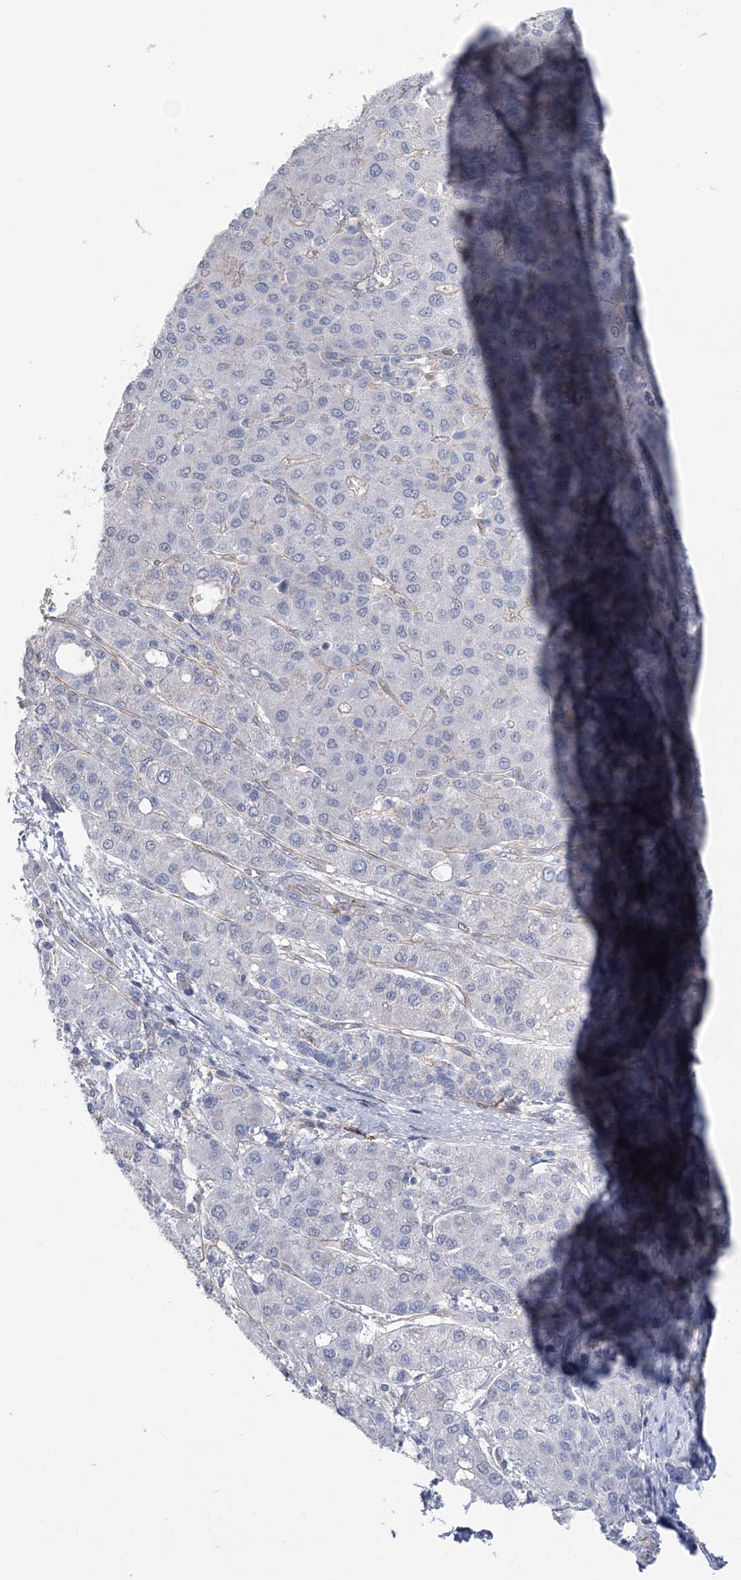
{"staining": {"intensity": "negative", "quantity": "none", "location": "none"}, "tissue": "liver cancer", "cell_type": "Tumor cells", "image_type": "cancer", "snomed": [{"axis": "morphology", "description": "Carcinoma, Hepatocellular, NOS"}, {"axis": "topography", "description": "Liver"}], "caption": "There is no significant expression in tumor cells of liver cancer.", "gene": "RAB11FIP5", "patient": {"sex": "male", "age": 65}}